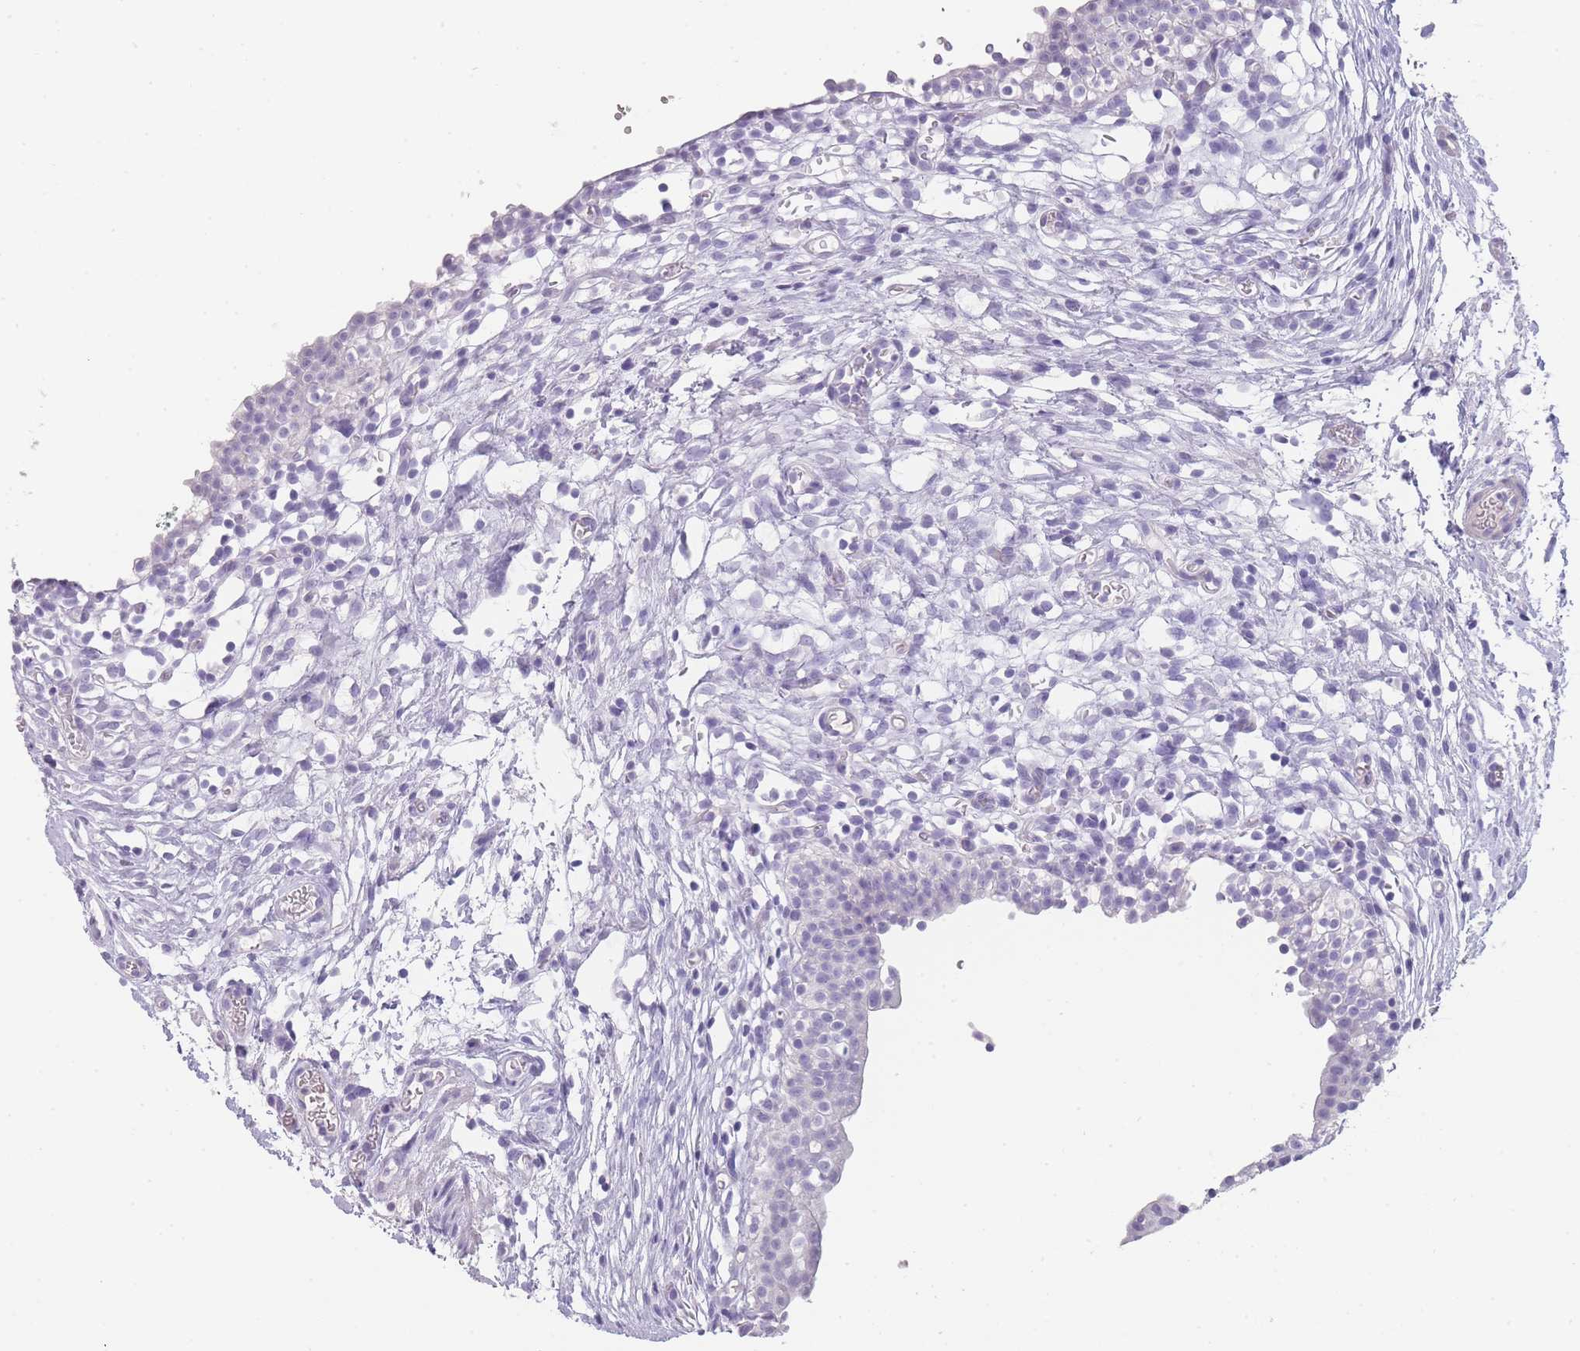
{"staining": {"intensity": "negative", "quantity": "none", "location": "none"}, "tissue": "urinary bladder", "cell_type": "Urothelial cells", "image_type": "normal", "snomed": [{"axis": "morphology", "description": "Normal tissue, NOS"}, {"axis": "topography", "description": "Urinary bladder"}, {"axis": "topography", "description": "Peripheral nerve tissue"}], "caption": "Protein analysis of normal urinary bladder demonstrates no significant expression in urothelial cells. (DAB (3,3'-diaminobenzidine) IHC, high magnification).", "gene": "TCP11X1", "patient": {"sex": "male", "age": 55}}